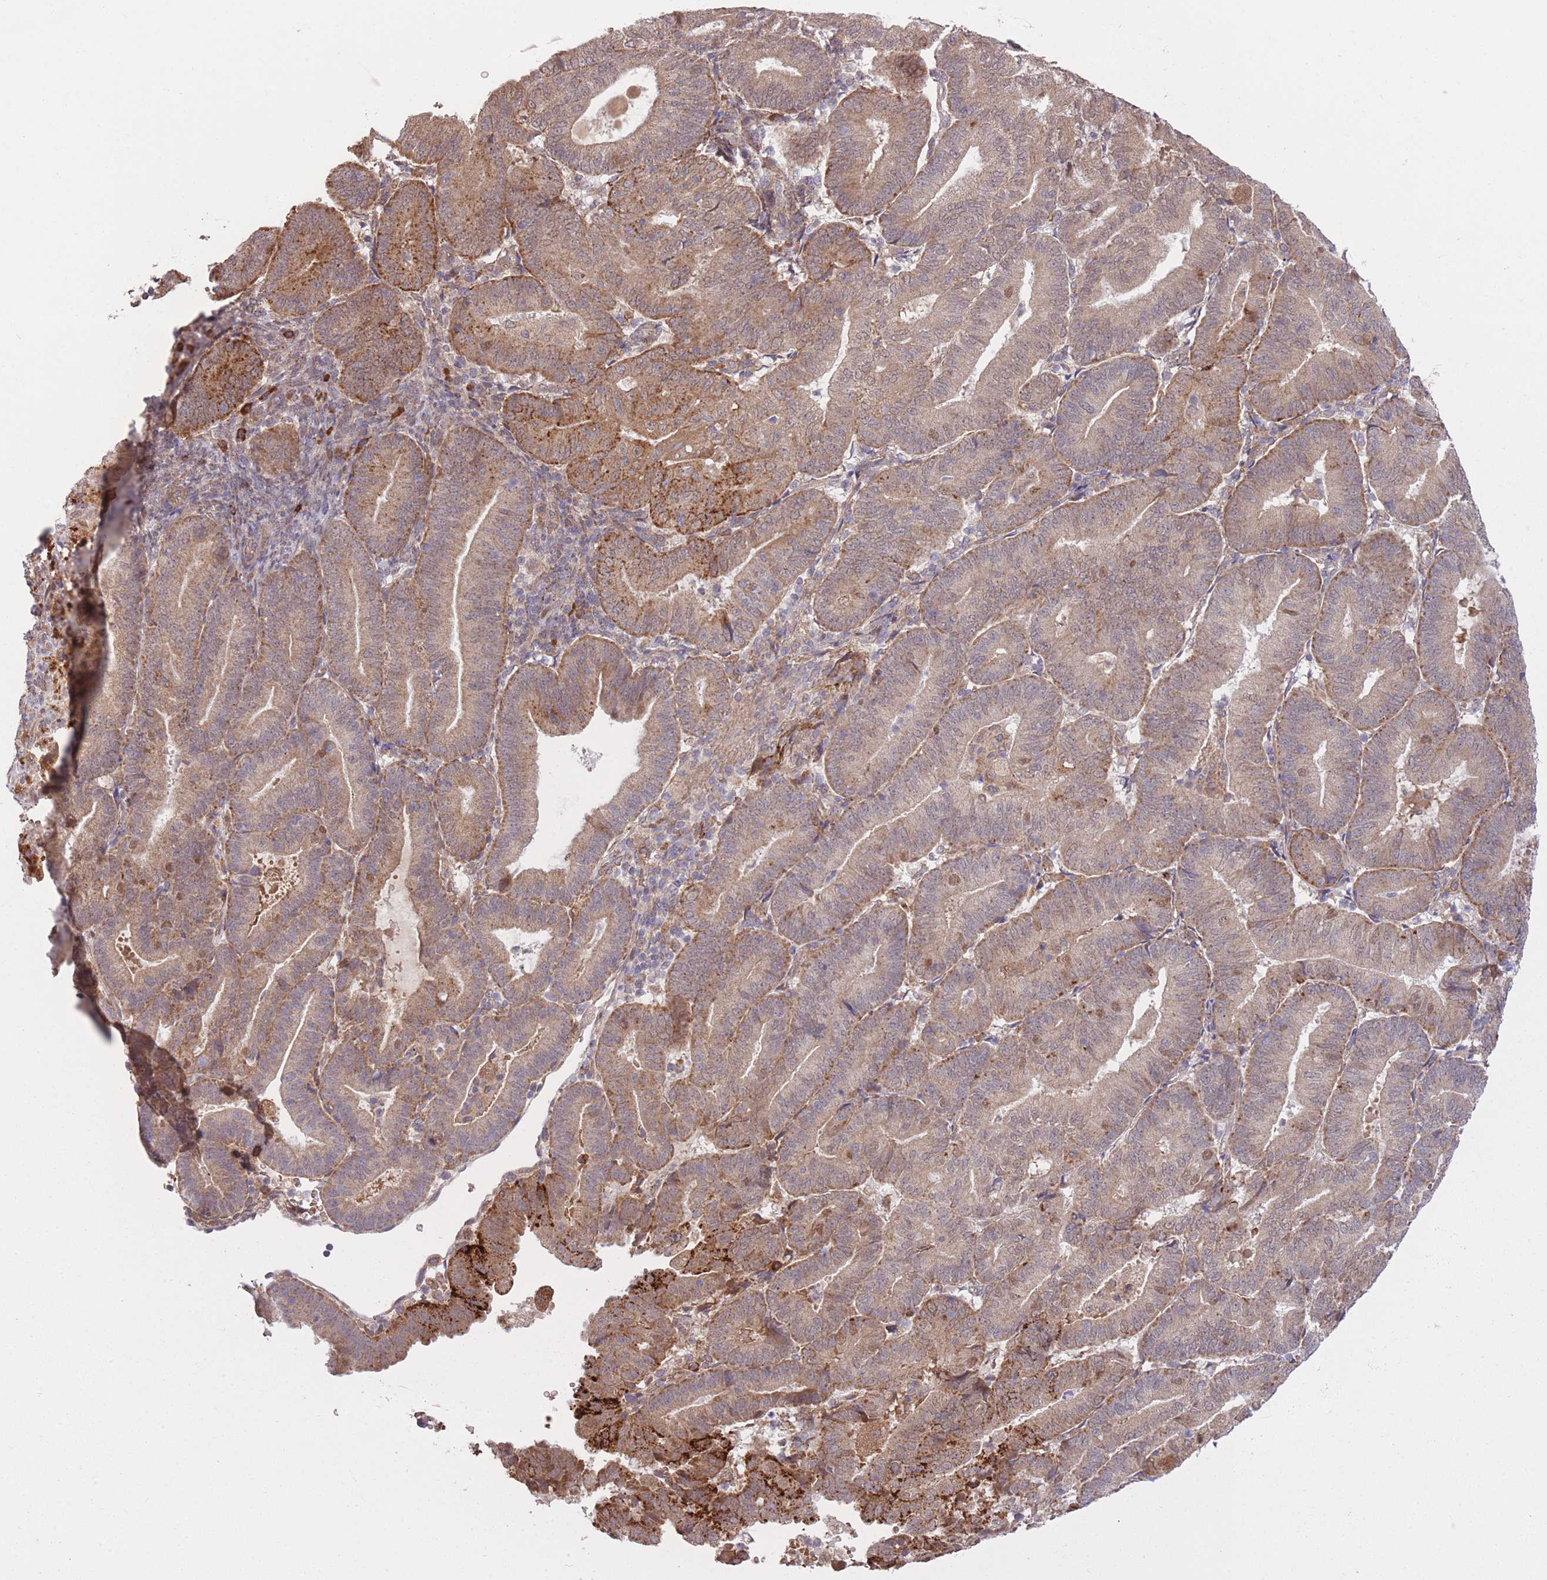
{"staining": {"intensity": "moderate", "quantity": ">75%", "location": "cytoplasmic/membranous"}, "tissue": "endometrial cancer", "cell_type": "Tumor cells", "image_type": "cancer", "snomed": [{"axis": "morphology", "description": "Adenocarcinoma, NOS"}, {"axis": "topography", "description": "Endometrium"}], "caption": "This image demonstrates immunohistochemistry staining of endometrial cancer, with medium moderate cytoplasmic/membranous staining in about >75% of tumor cells.", "gene": "POLR3F", "patient": {"sex": "female", "age": 70}}